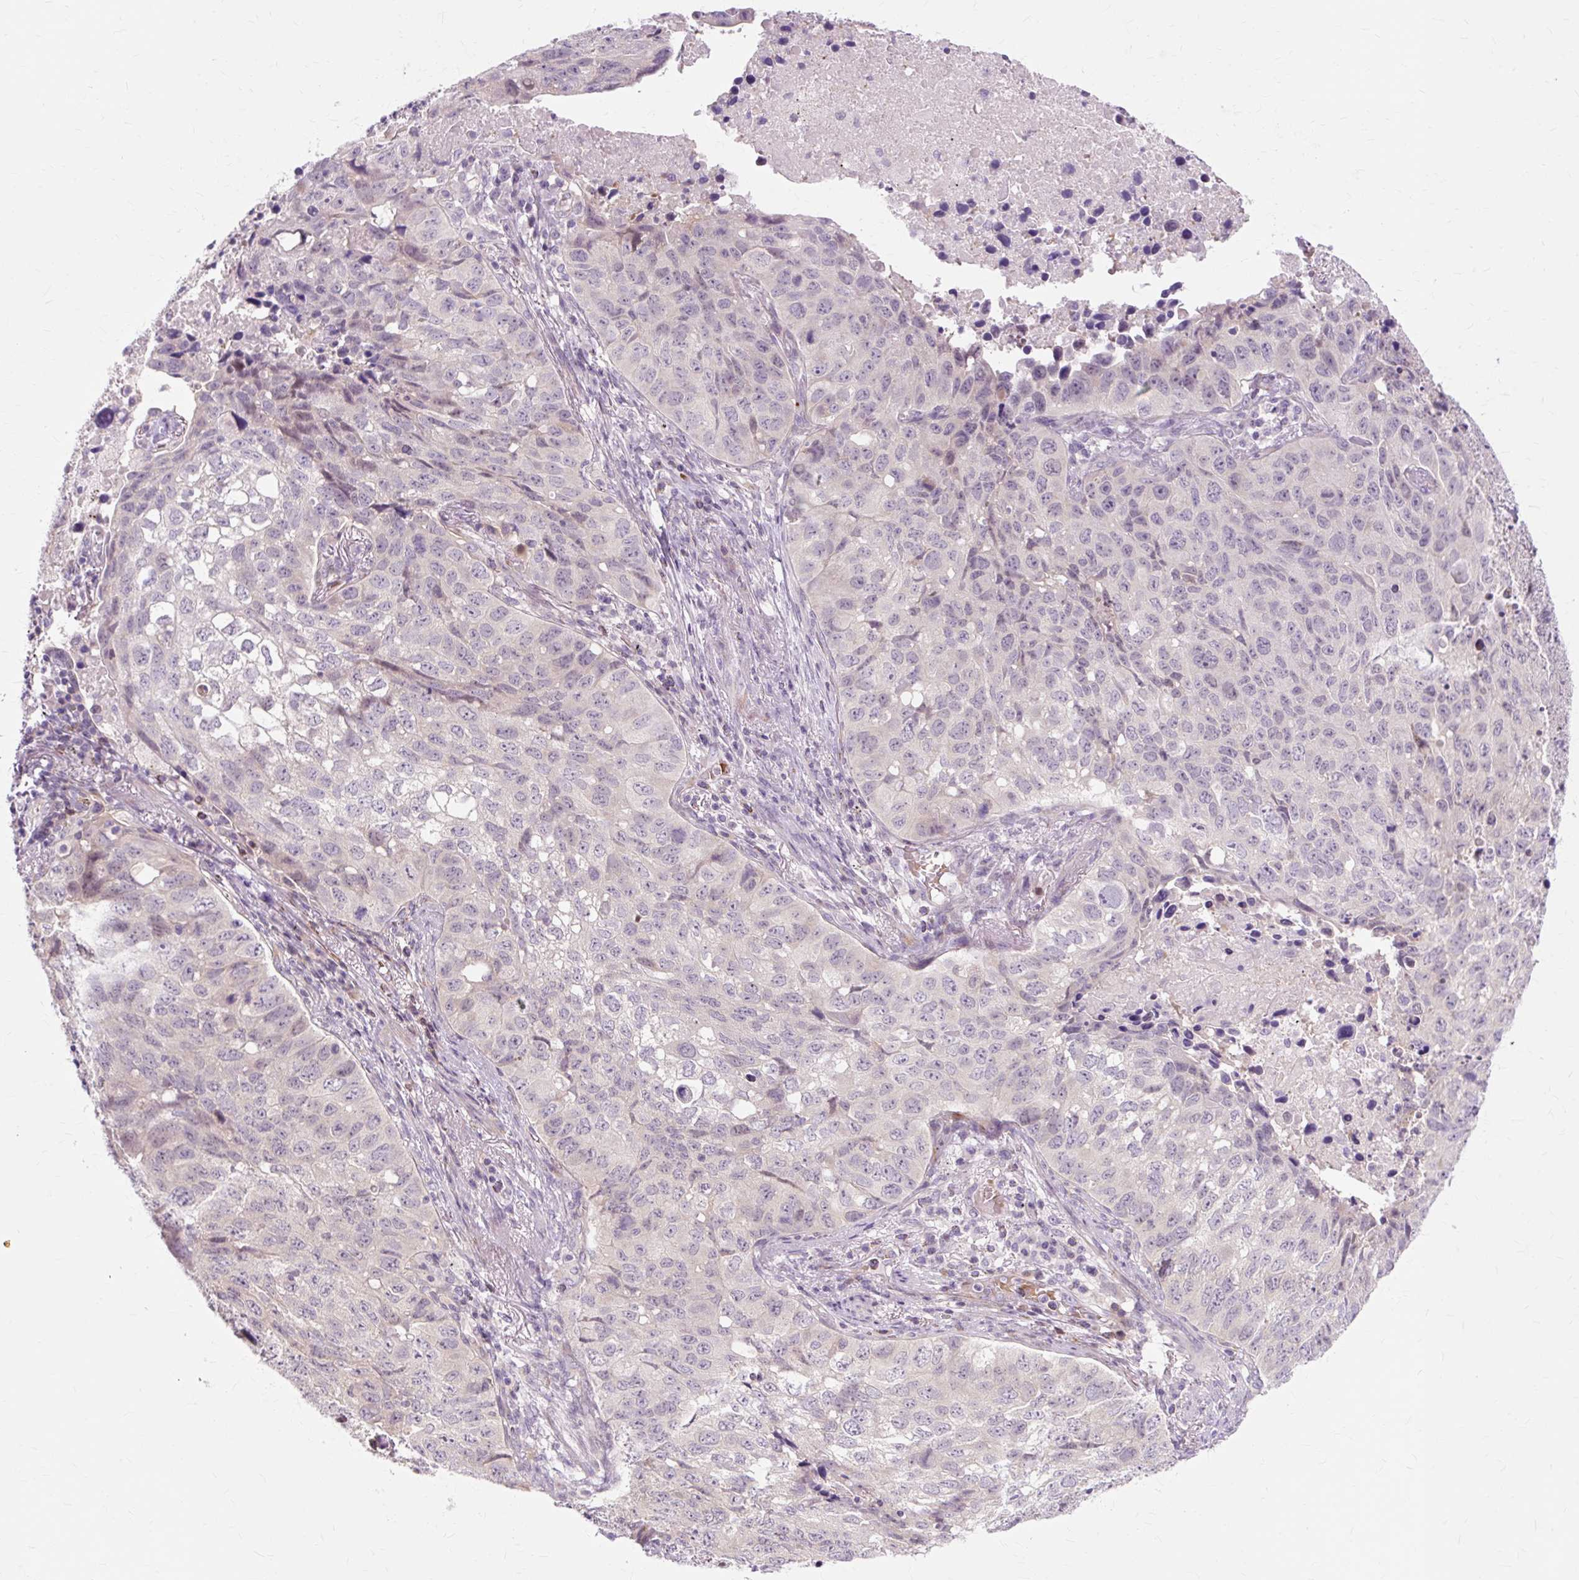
{"staining": {"intensity": "negative", "quantity": "none", "location": "none"}, "tissue": "lung cancer", "cell_type": "Tumor cells", "image_type": "cancer", "snomed": [{"axis": "morphology", "description": "Squamous cell carcinoma, NOS"}, {"axis": "topography", "description": "Lung"}], "caption": "Squamous cell carcinoma (lung) was stained to show a protein in brown. There is no significant staining in tumor cells.", "gene": "ZNF35", "patient": {"sex": "male", "age": 60}}